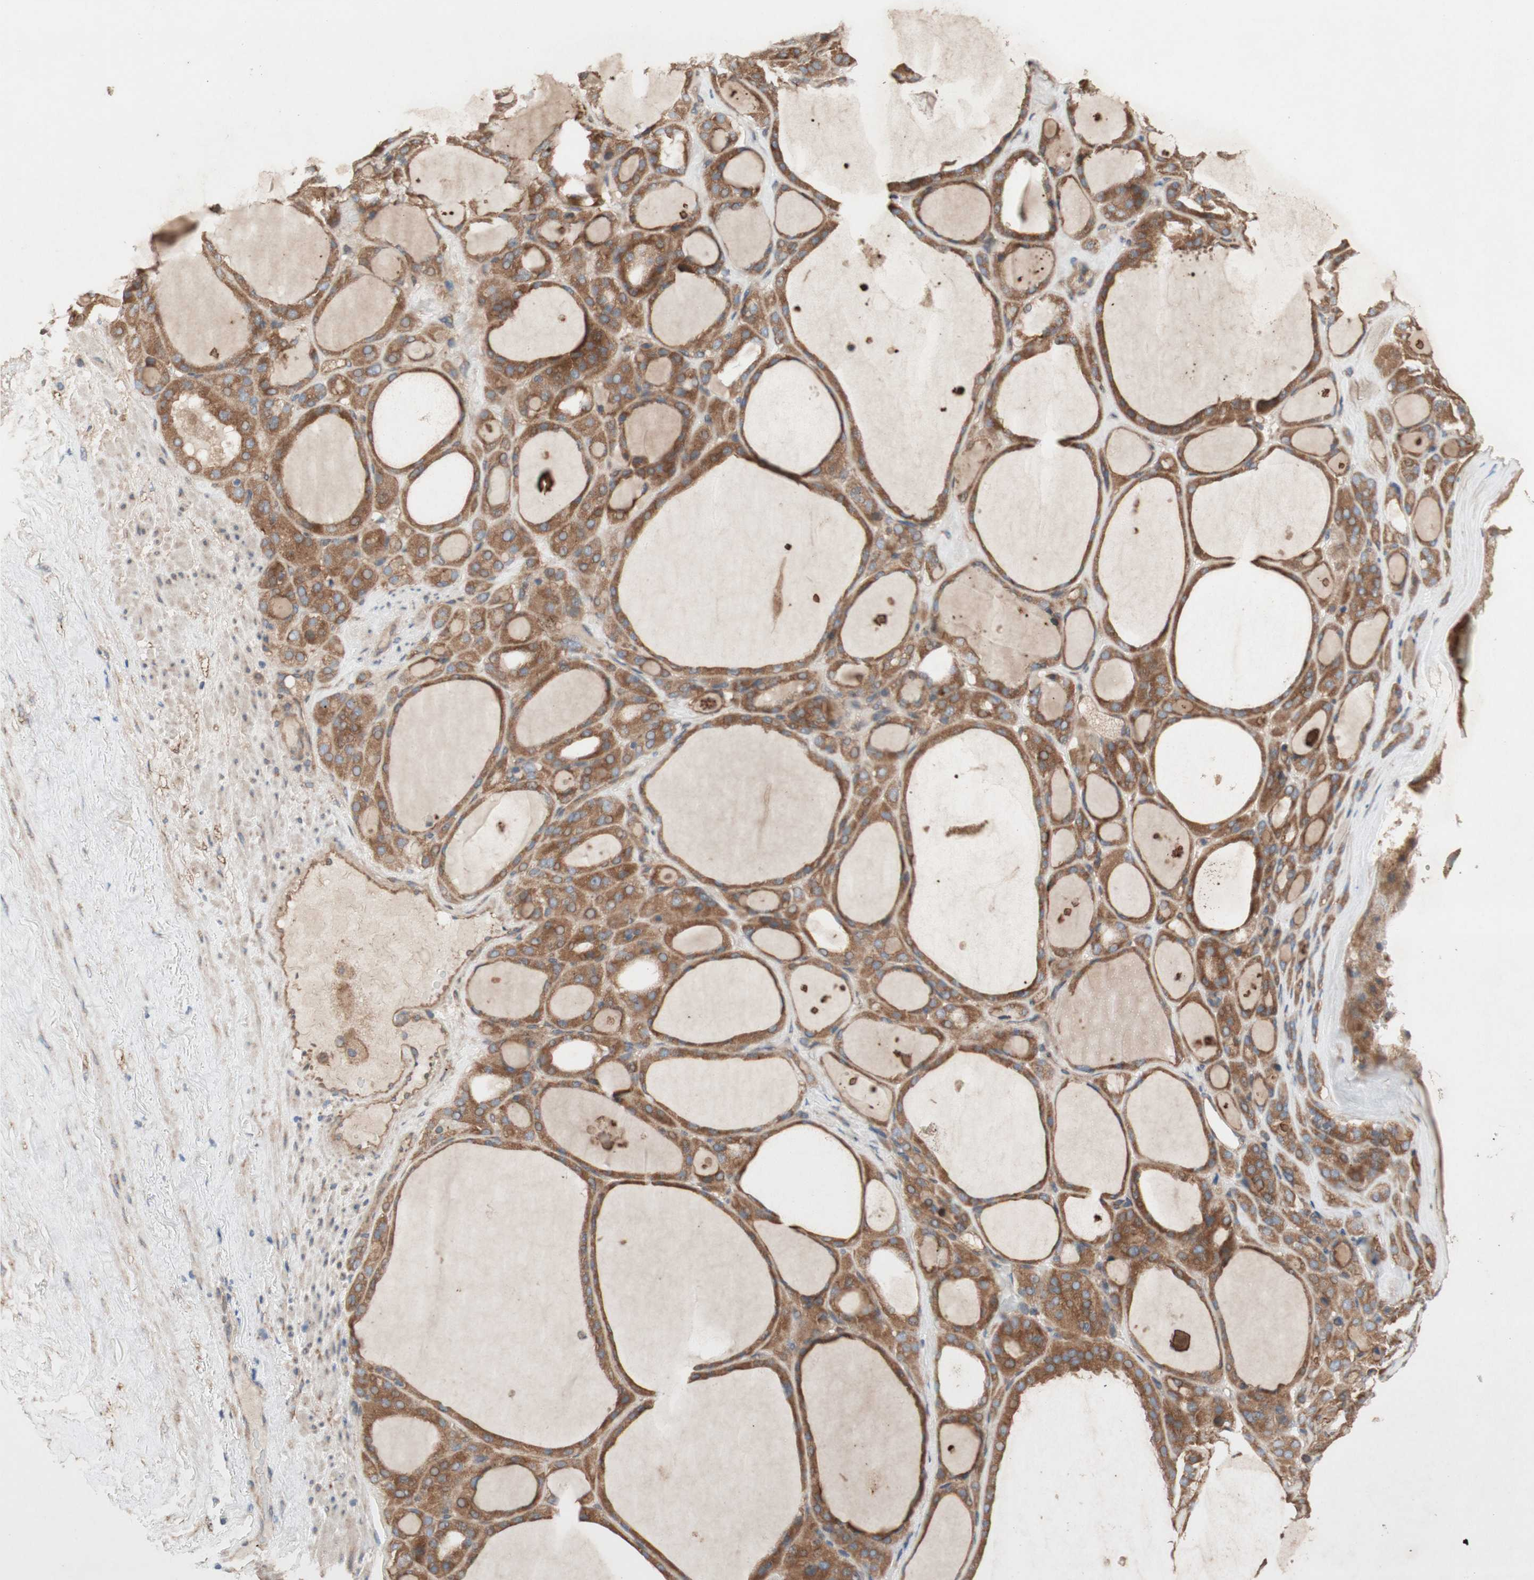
{"staining": {"intensity": "moderate", "quantity": ">75%", "location": "cytoplasmic/membranous"}, "tissue": "thyroid gland", "cell_type": "Glandular cells", "image_type": "normal", "snomed": [{"axis": "morphology", "description": "Normal tissue, NOS"}, {"axis": "morphology", "description": "Carcinoma, NOS"}, {"axis": "topography", "description": "Thyroid gland"}], "caption": "This histopathology image exhibits immunohistochemistry staining of normal human thyroid gland, with medium moderate cytoplasmic/membranous staining in about >75% of glandular cells.", "gene": "SOCS2", "patient": {"sex": "female", "age": 86}}